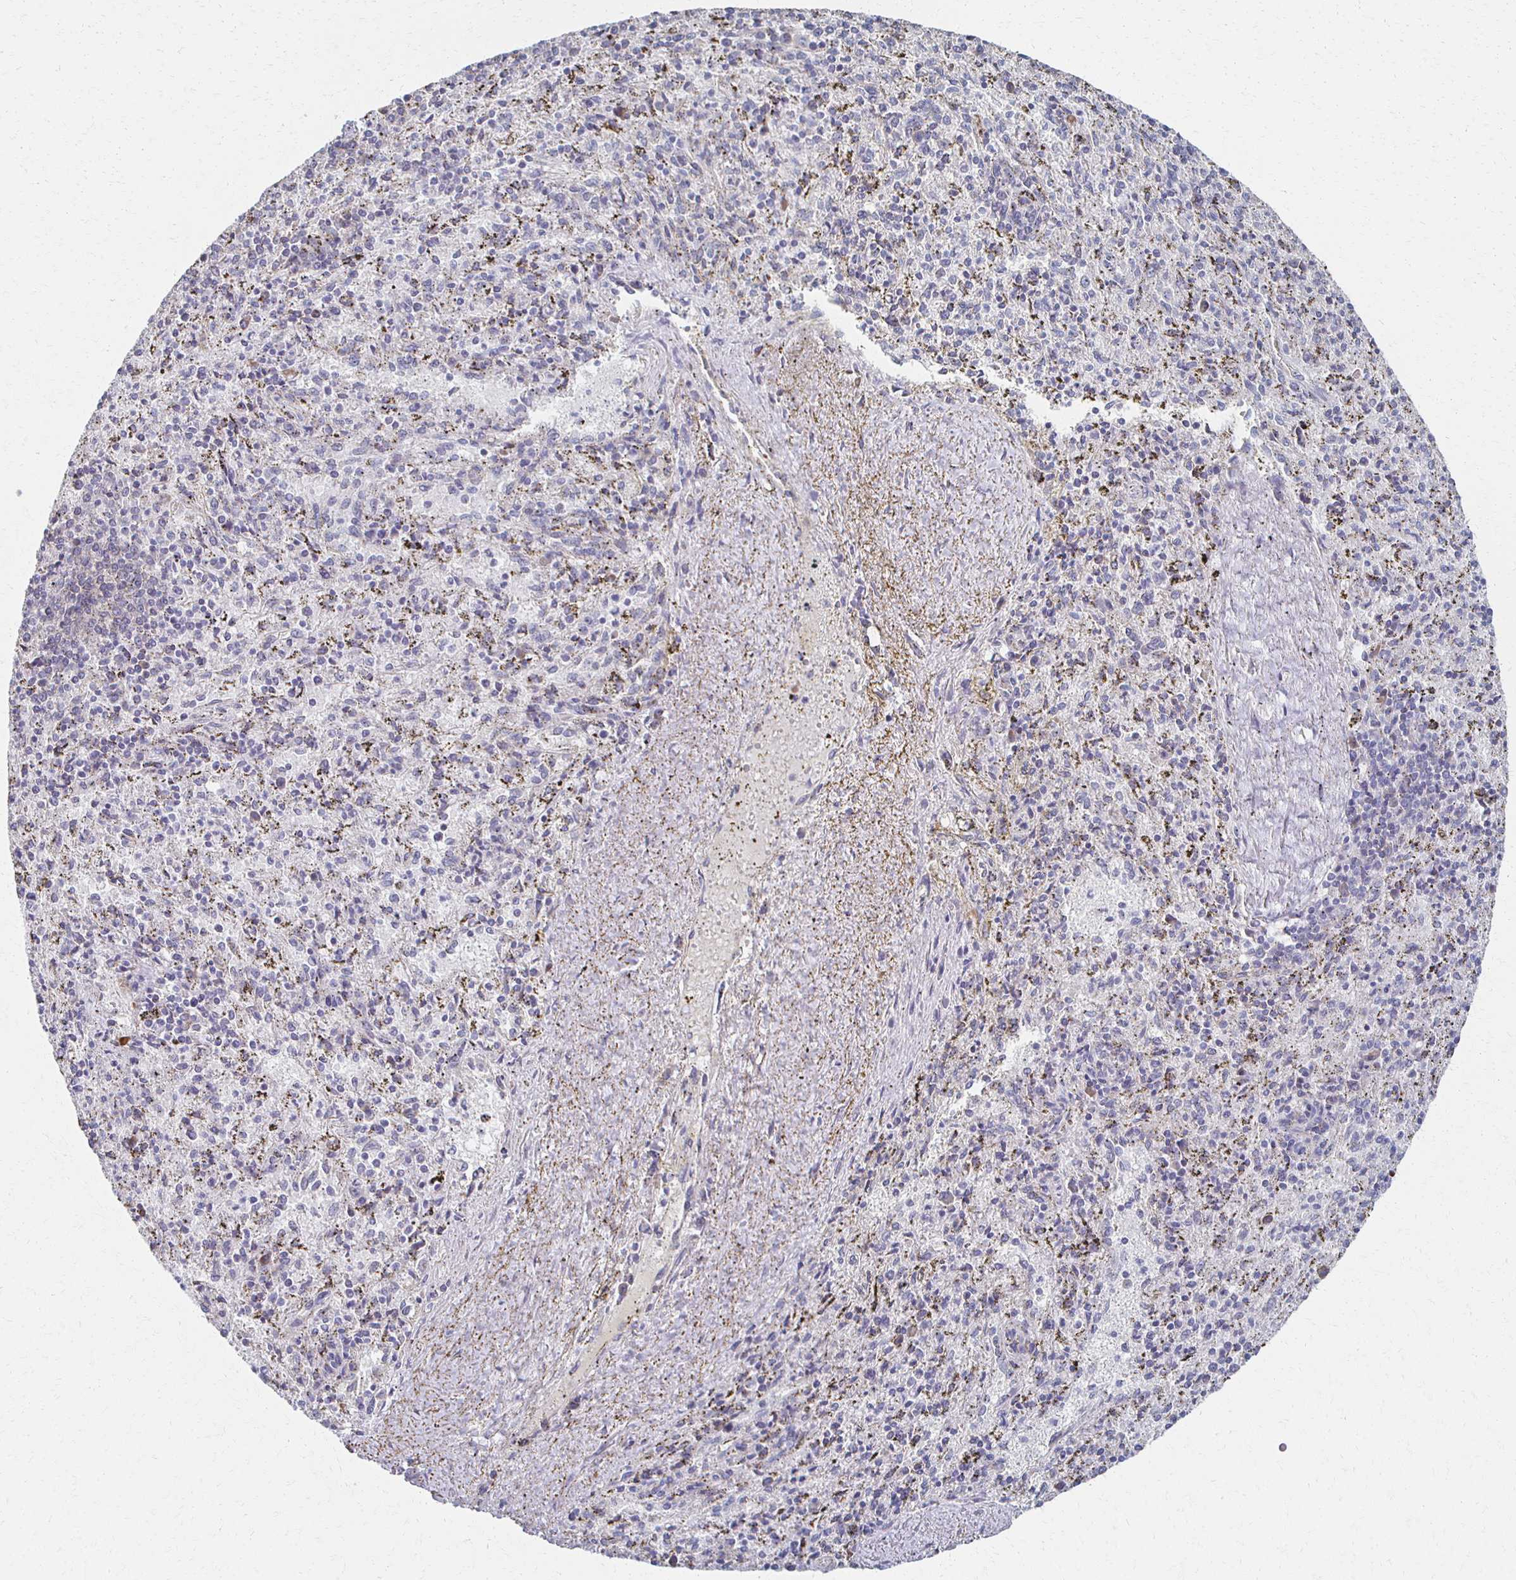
{"staining": {"intensity": "negative", "quantity": "none", "location": "none"}, "tissue": "spleen", "cell_type": "Cells in red pulp", "image_type": "normal", "snomed": [{"axis": "morphology", "description": "Normal tissue, NOS"}, {"axis": "topography", "description": "Spleen"}], "caption": "An immunohistochemistry image of benign spleen is shown. There is no staining in cells in red pulp of spleen. (DAB (3,3'-diaminobenzidine) IHC with hematoxylin counter stain).", "gene": "ATP1A3", "patient": {"sex": "male", "age": 57}}